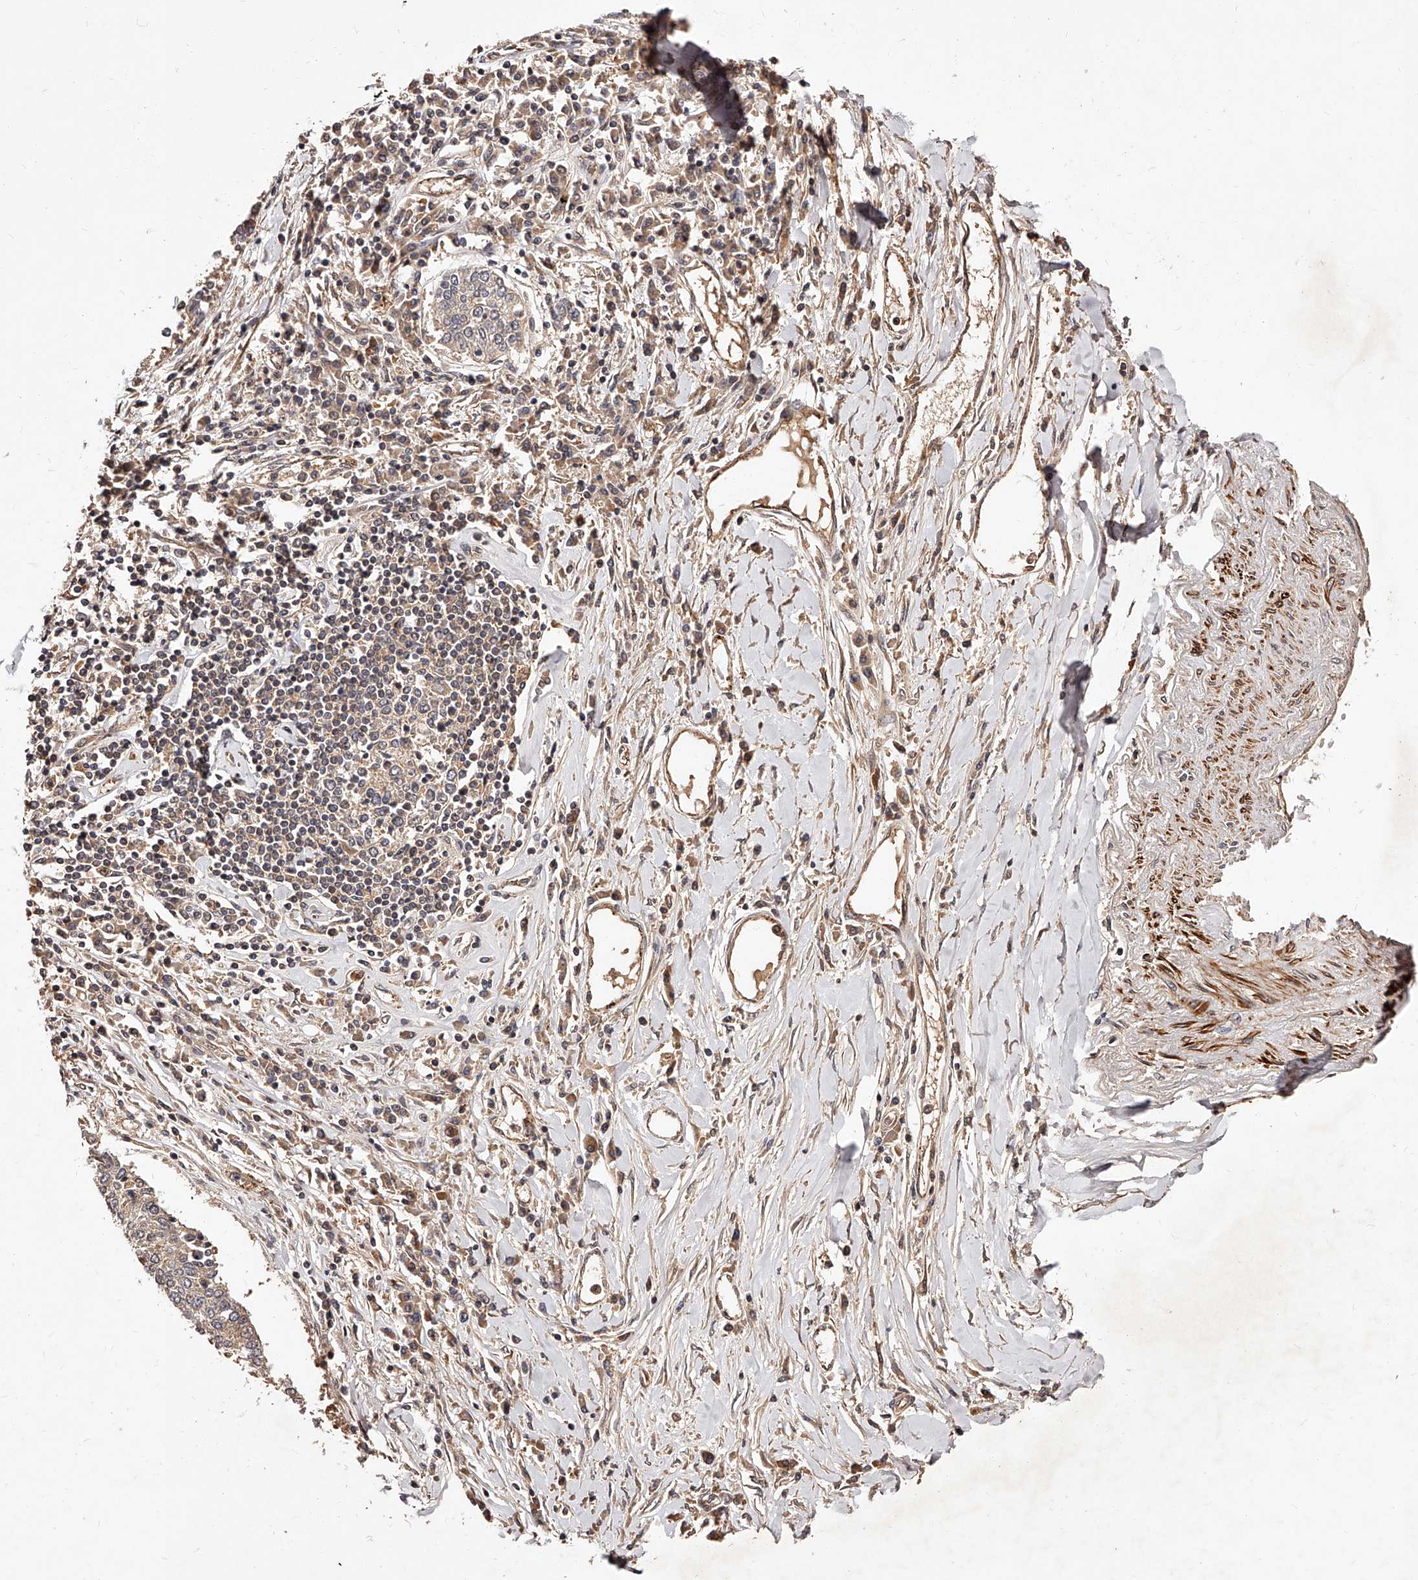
{"staining": {"intensity": "weak", "quantity": "25%-75%", "location": "cytoplasmic/membranous"}, "tissue": "lung cancer", "cell_type": "Tumor cells", "image_type": "cancer", "snomed": [{"axis": "morphology", "description": "Normal tissue, NOS"}, {"axis": "morphology", "description": "Squamous cell carcinoma, NOS"}, {"axis": "topography", "description": "Cartilage tissue"}, {"axis": "topography", "description": "Bronchus"}, {"axis": "topography", "description": "Lung"}, {"axis": "topography", "description": "Peripheral nerve tissue"}], "caption": "Protein expression analysis of lung cancer displays weak cytoplasmic/membranous expression in approximately 25%-75% of tumor cells. Immunohistochemistry stains the protein in brown and the nuclei are stained blue.", "gene": "CUL7", "patient": {"sex": "female", "age": 49}}